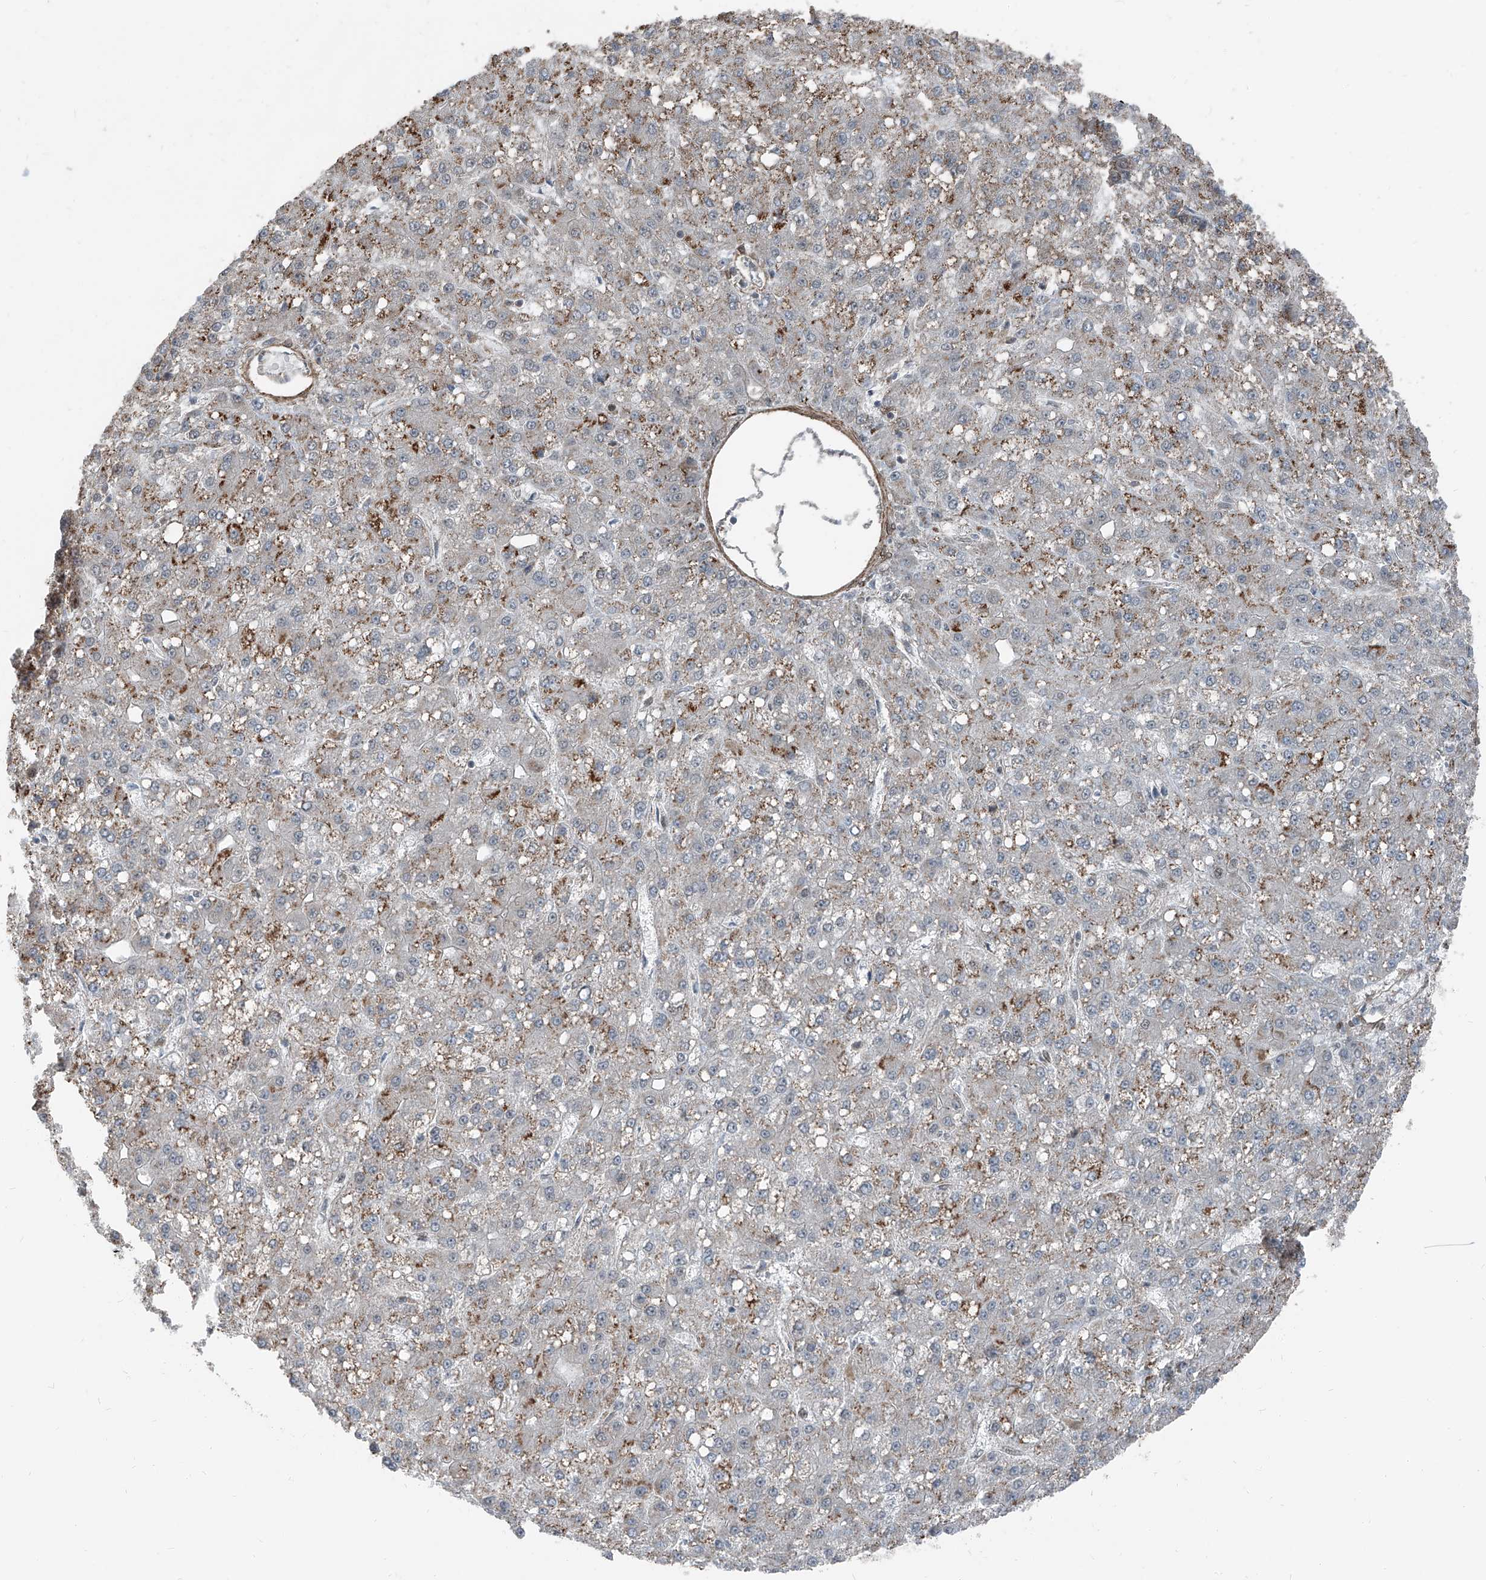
{"staining": {"intensity": "moderate", "quantity": "<25%", "location": "cytoplasmic/membranous"}, "tissue": "liver cancer", "cell_type": "Tumor cells", "image_type": "cancer", "snomed": [{"axis": "morphology", "description": "Carcinoma, Hepatocellular, NOS"}, {"axis": "topography", "description": "Liver"}], "caption": "Hepatocellular carcinoma (liver) was stained to show a protein in brown. There is low levels of moderate cytoplasmic/membranous expression in about <25% of tumor cells. The staining was performed using DAB to visualize the protein expression in brown, while the nuclei were stained in blue with hematoxylin (Magnification: 20x).", "gene": "ZNF570", "patient": {"sex": "male", "age": 67}}